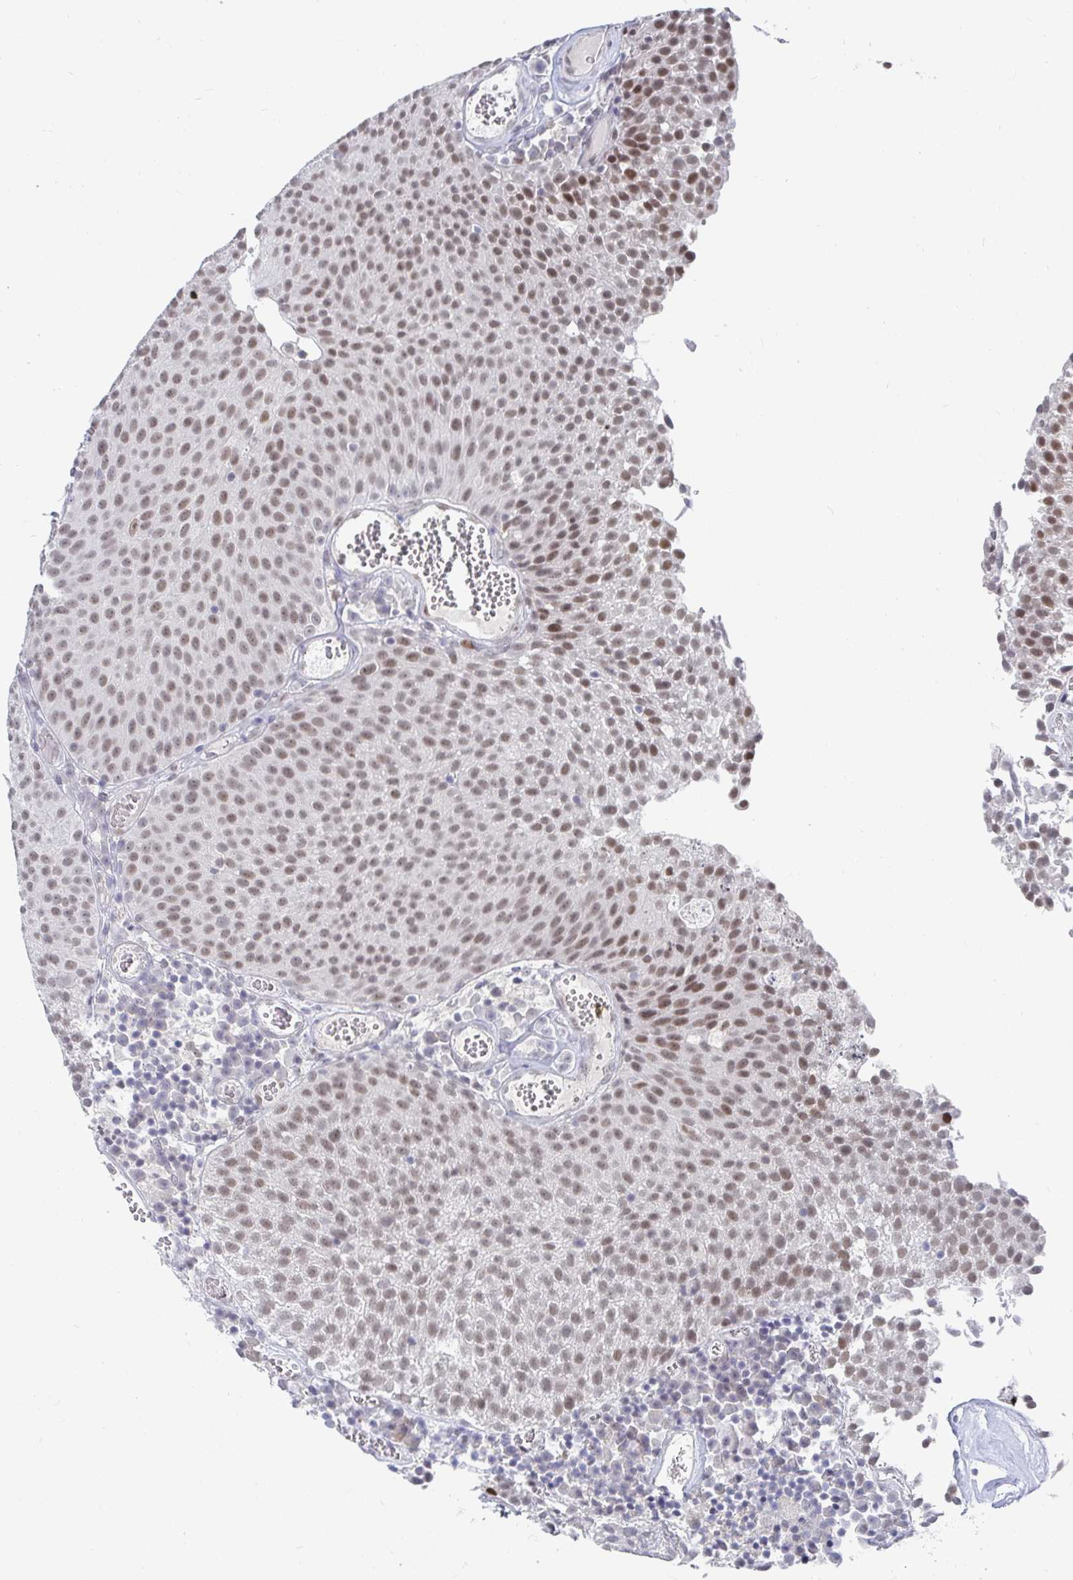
{"staining": {"intensity": "moderate", "quantity": ">75%", "location": "nuclear"}, "tissue": "urothelial cancer", "cell_type": "Tumor cells", "image_type": "cancer", "snomed": [{"axis": "morphology", "description": "Urothelial carcinoma, Low grade"}, {"axis": "topography", "description": "Urinary bladder"}], "caption": "Low-grade urothelial carcinoma stained for a protein (brown) displays moderate nuclear positive positivity in about >75% of tumor cells.", "gene": "RCOR1", "patient": {"sex": "female", "age": 79}}